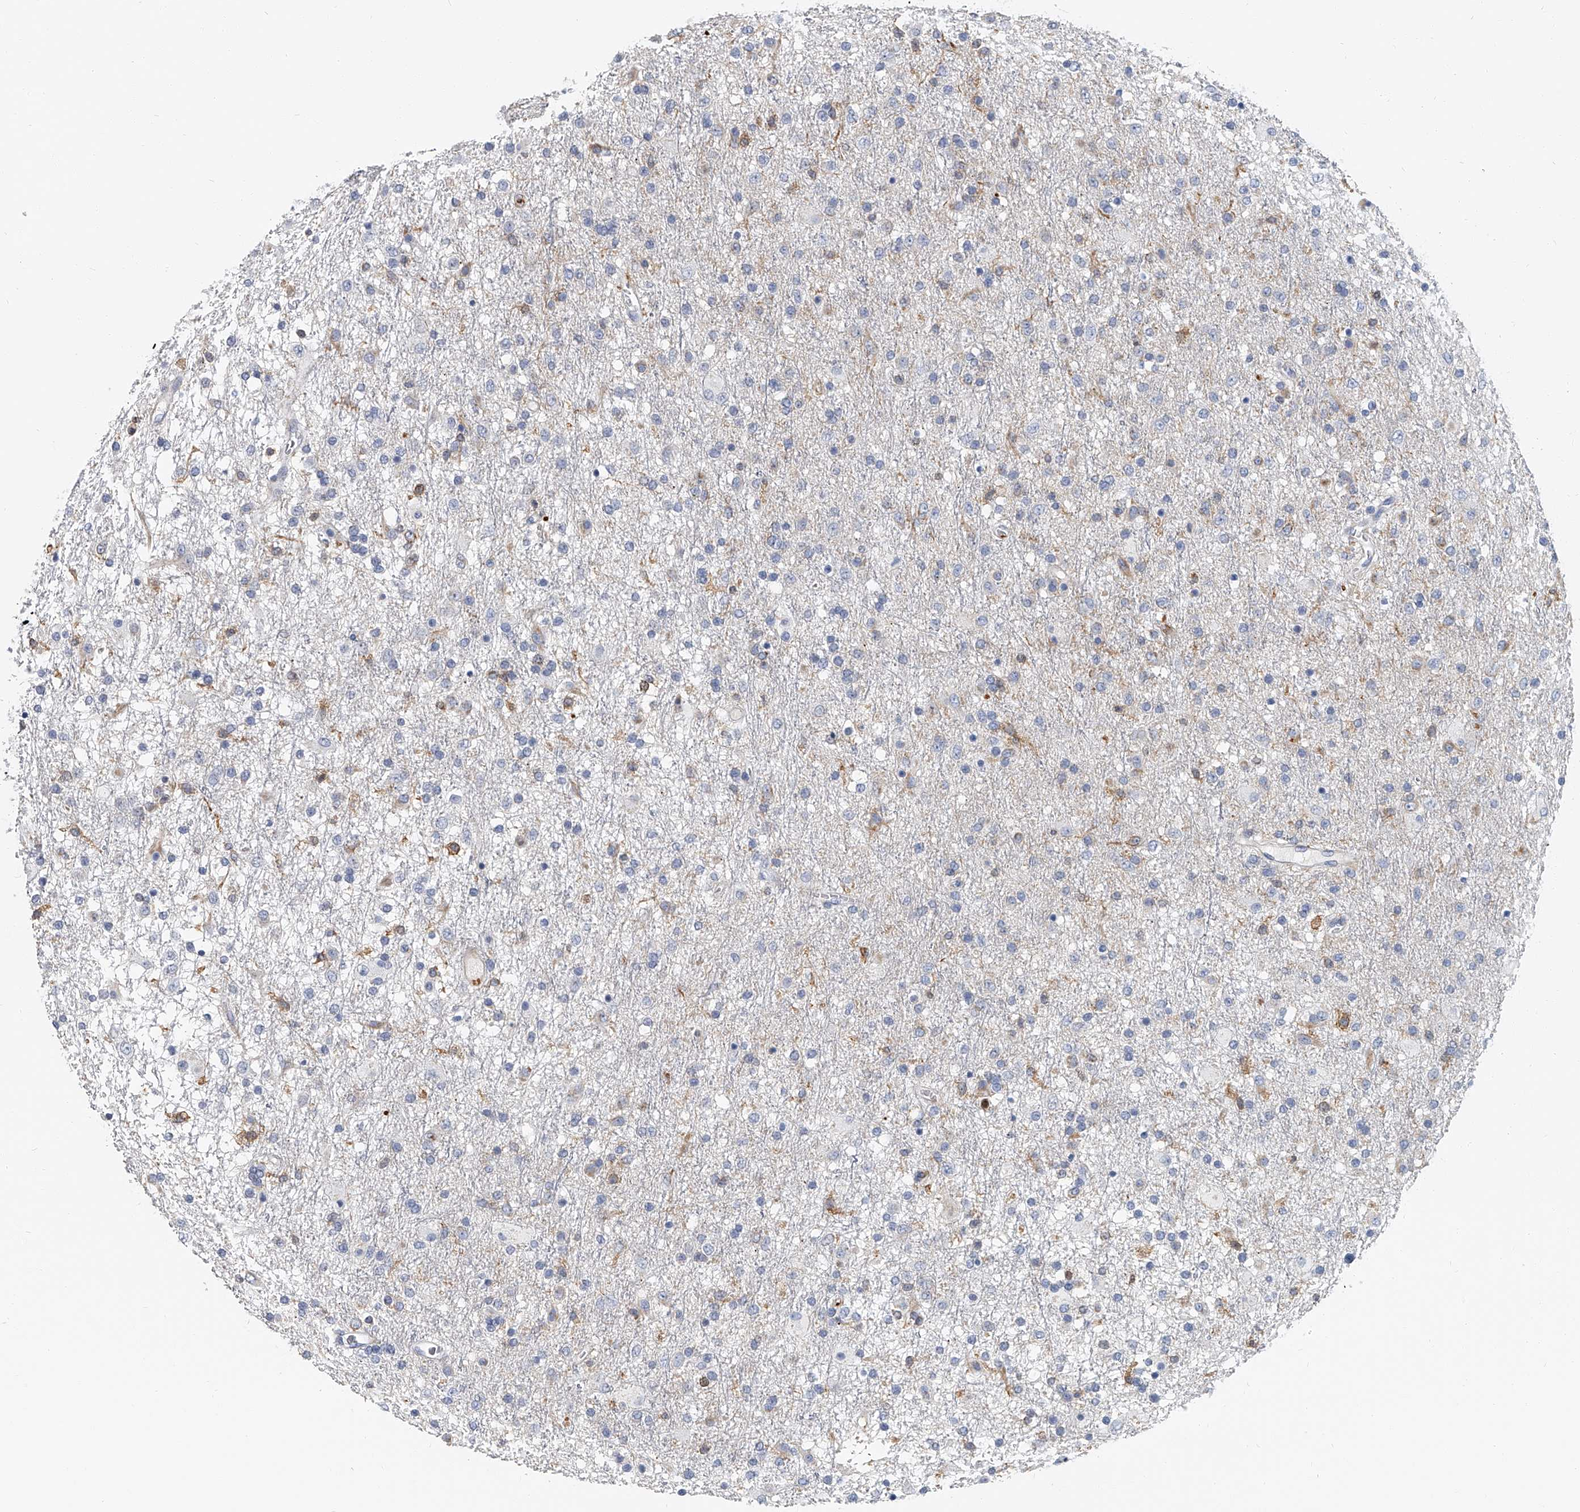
{"staining": {"intensity": "weak", "quantity": "<25%", "location": "cytoplasmic/membranous"}, "tissue": "glioma", "cell_type": "Tumor cells", "image_type": "cancer", "snomed": [{"axis": "morphology", "description": "Glioma, malignant, Low grade"}, {"axis": "topography", "description": "Brain"}], "caption": "Immunohistochemistry photomicrograph of human glioma stained for a protein (brown), which shows no expression in tumor cells.", "gene": "KIRREL1", "patient": {"sex": "male", "age": 65}}